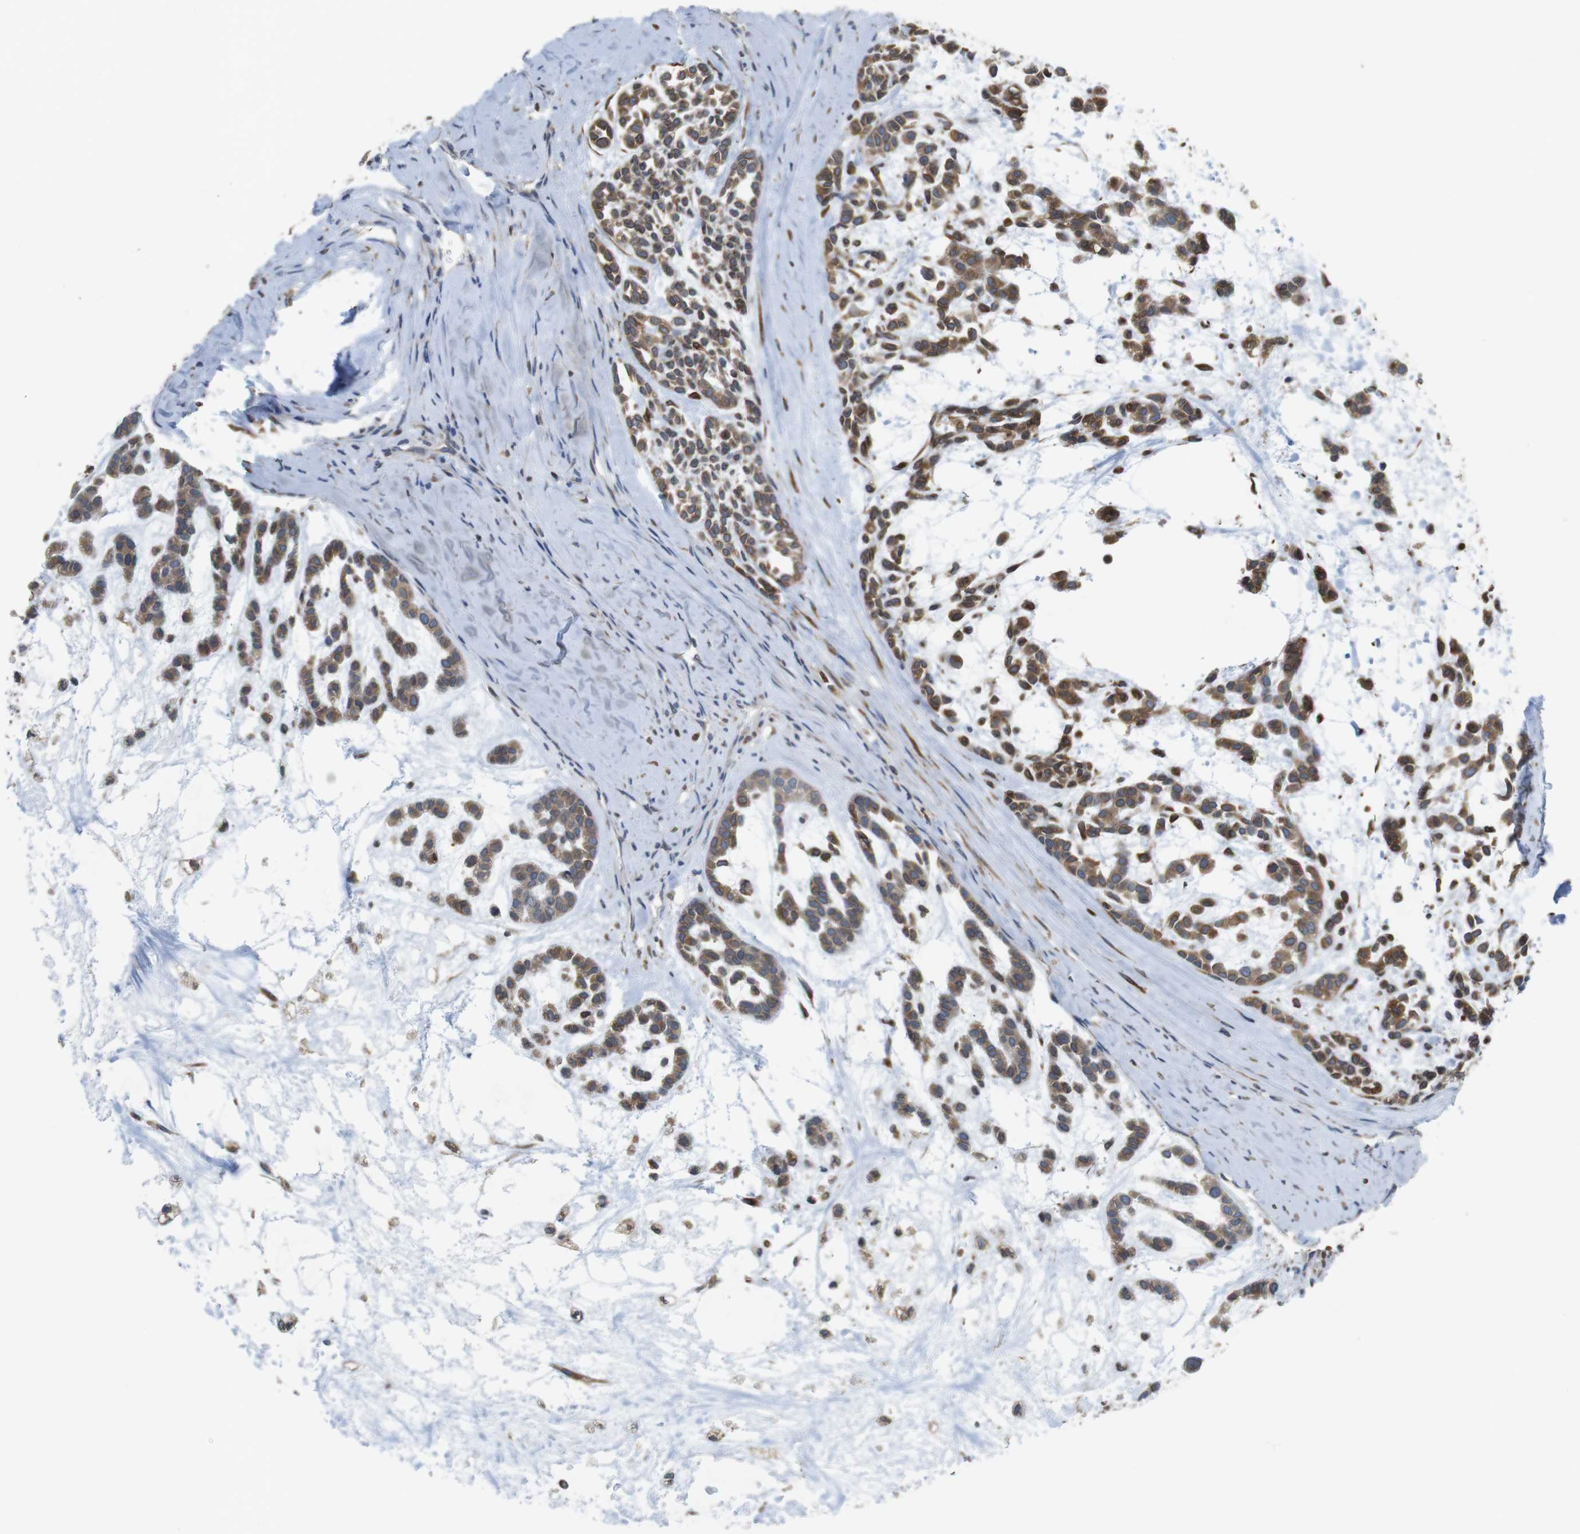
{"staining": {"intensity": "moderate", "quantity": ">75%", "location": "cytoplasmic/membranous"}, "tissue": "head and neck cancer", "cell_type": "Tumor cells", "image_type": "cancer", "snomed": [{"axis": "morphology", "description": "Adenocarcinoma, NOS"}, {"axis": "morphology", "description": "Adenoma, NOS"}, {"axis": "topography", "description": "Head-Neck"}], "caption": "Head and neck cancer (adenoma) was stained to show a protein in brown. There is medium levels of moderate cytoplasmic/membranous expression in about >75% of tumor cells.", "gene": "ARL6IP5", "patient": {"sex": "female", "age": 55}}